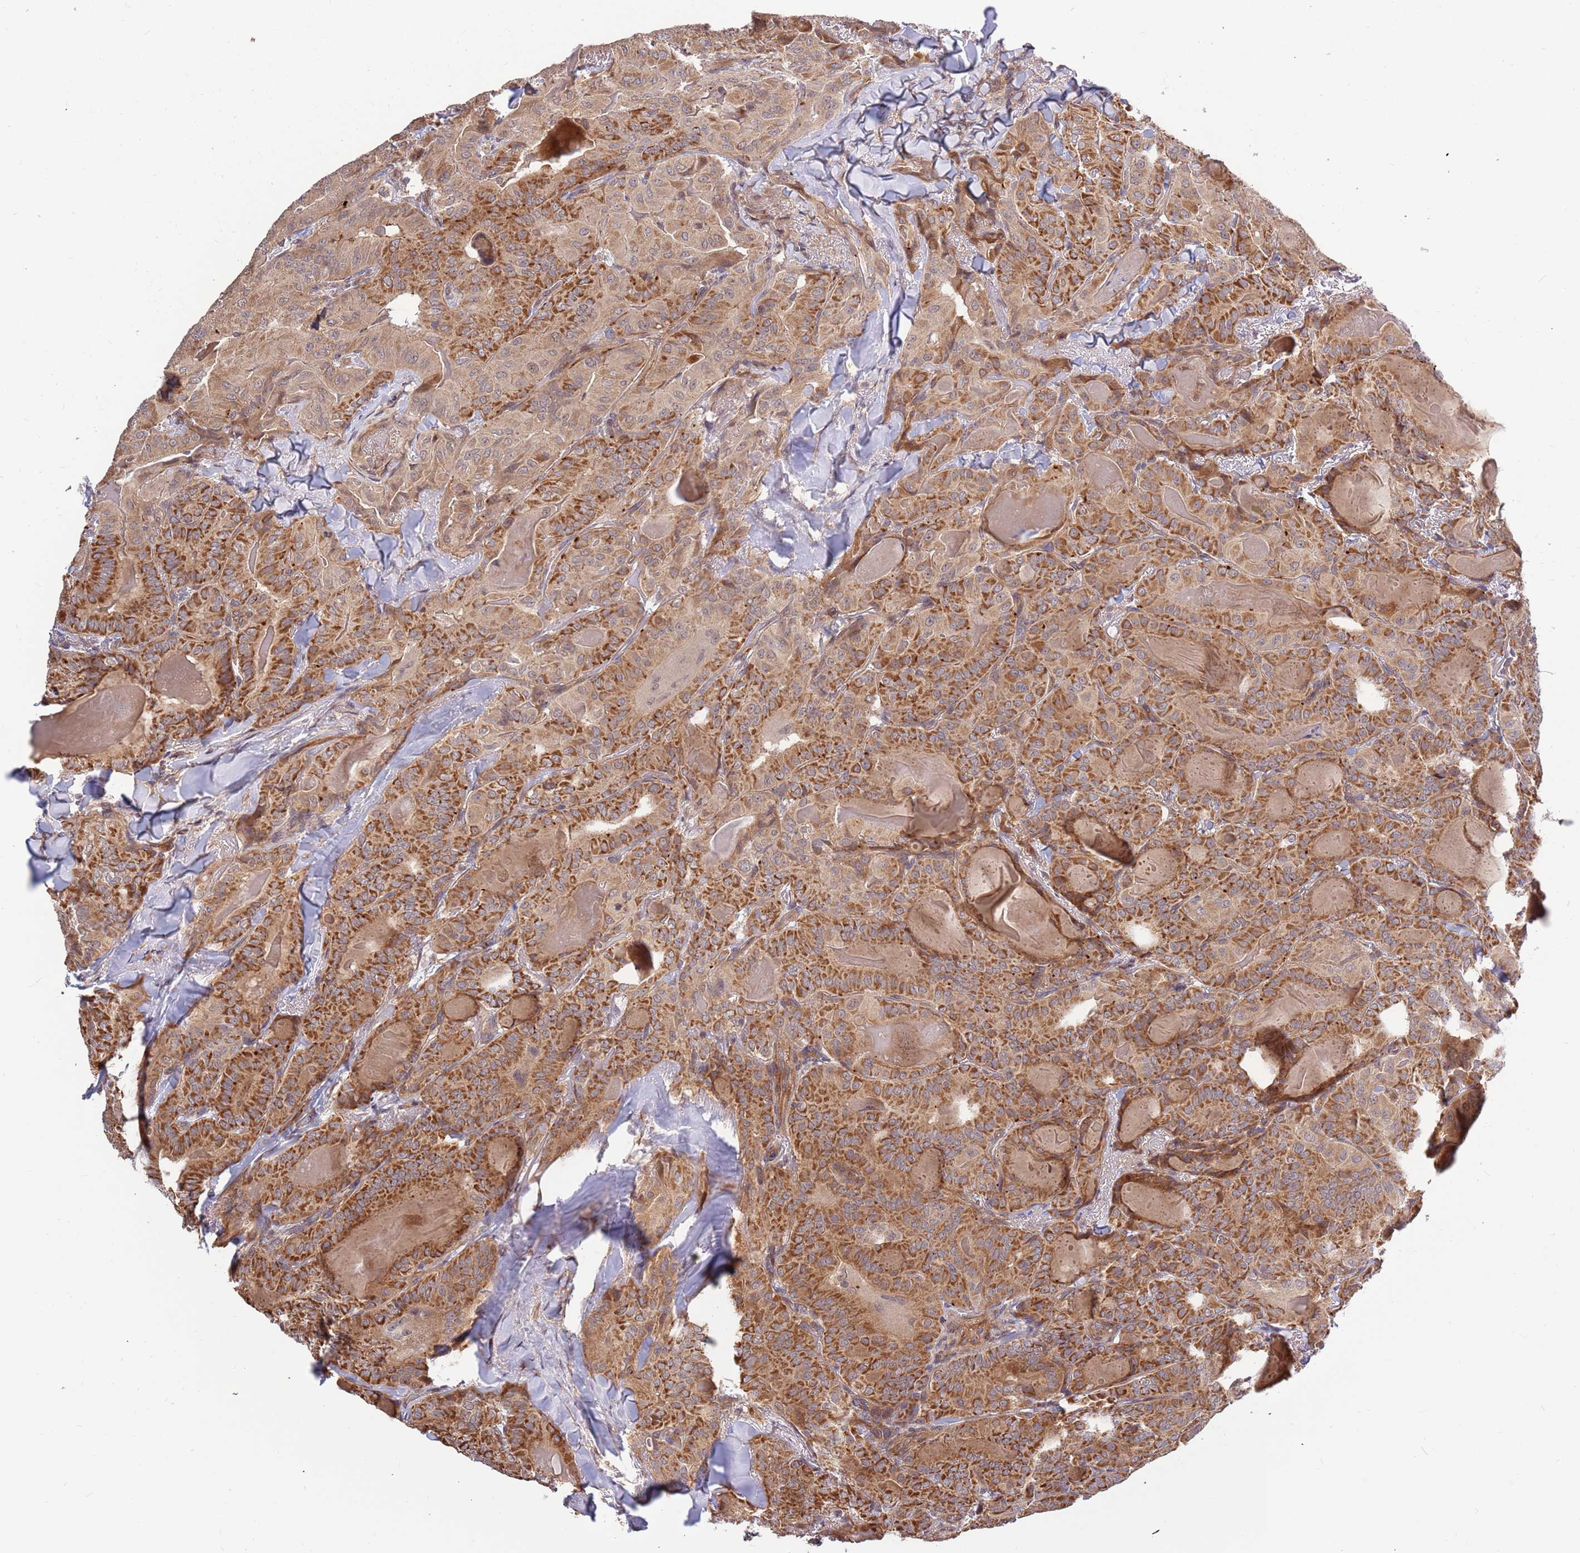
{"staining": {"intensity": "moderate", "quantity": ">75%", "location": "cytoplasmic/membranous"}, "tissue": "thyroid cancer", "cell_type": "Tumor cells", "image_type": "cancer", "snomed": [{"axis": "morphology", "description": "Papillary adenocarcinoma, NOS"}, {"axis": "topography", "description": "Thyroid gland"}], "caption": "A photomicrograph showing moderate cytoplasmic/membranous positivity in approximately >75% of tumor cells in thyroid papillary adenocarcinoma, as visualized by brown immunohistochemical staining.", "gene": "HAUS3", "patient": {"sex": "female", "age": 68}}